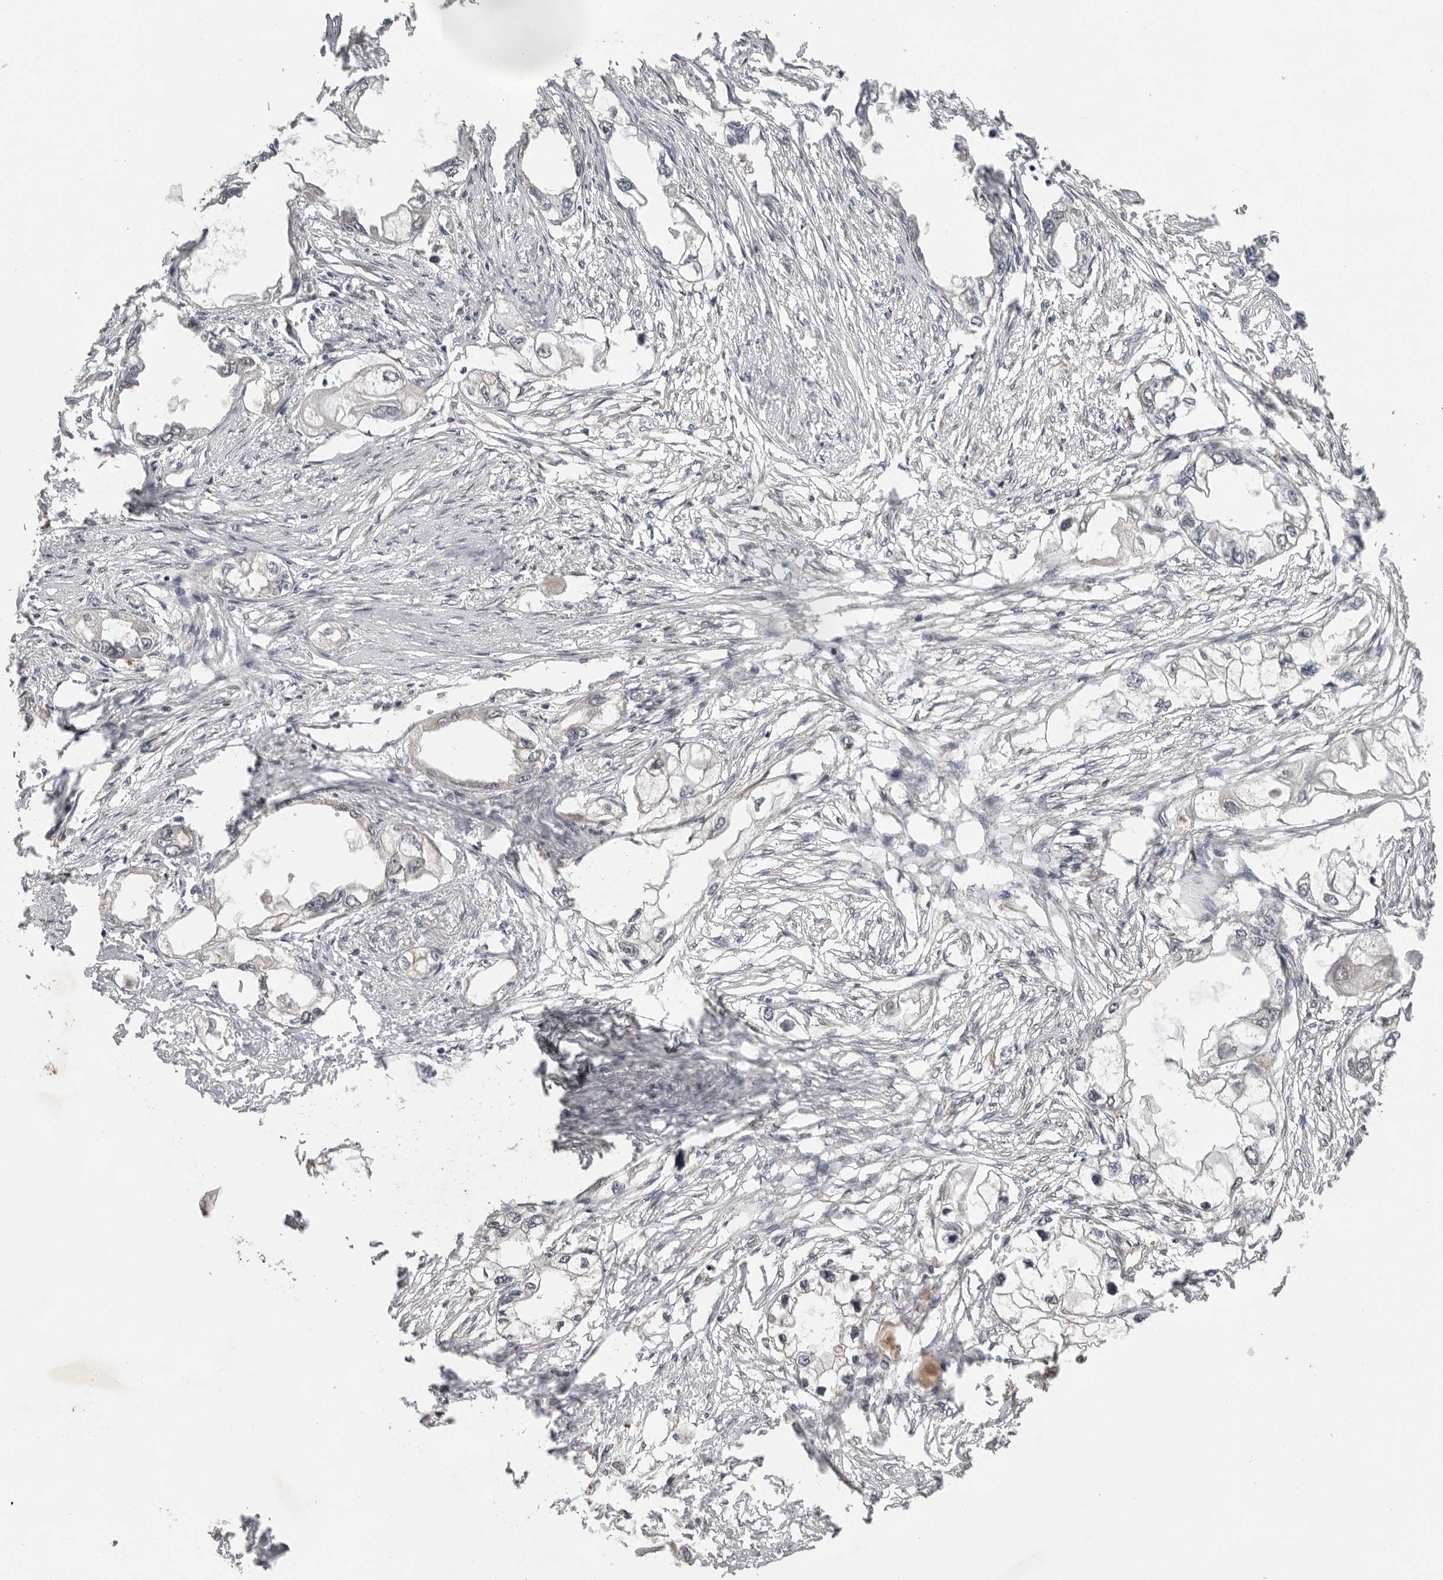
{"staining": {"intensity": "negative", "quantity": "none", "location": "none"}, "tissue": "endometrial cancer", "cell_type": "Tumor cells", "image_type": "cancer", "snomed": [{"axis": "morphology", "description": "Adenocarcinoma, NOS"}, {"axis": "morphology", "description": "Adenocarcinoma, metastatic, NOS"}, {"axis": "topography", "description": "Adipose tissue"}, {"axis": "topography", "description": "Endometrium"}], "caption": "Tumor cells are negative for brown protein staining in endometrial cancer. (Brightfield microscopy of DAB immunohistochemistry at high magnification).", "gene": "HENMT1", "patient": {"sex": "female", "age": 67}}